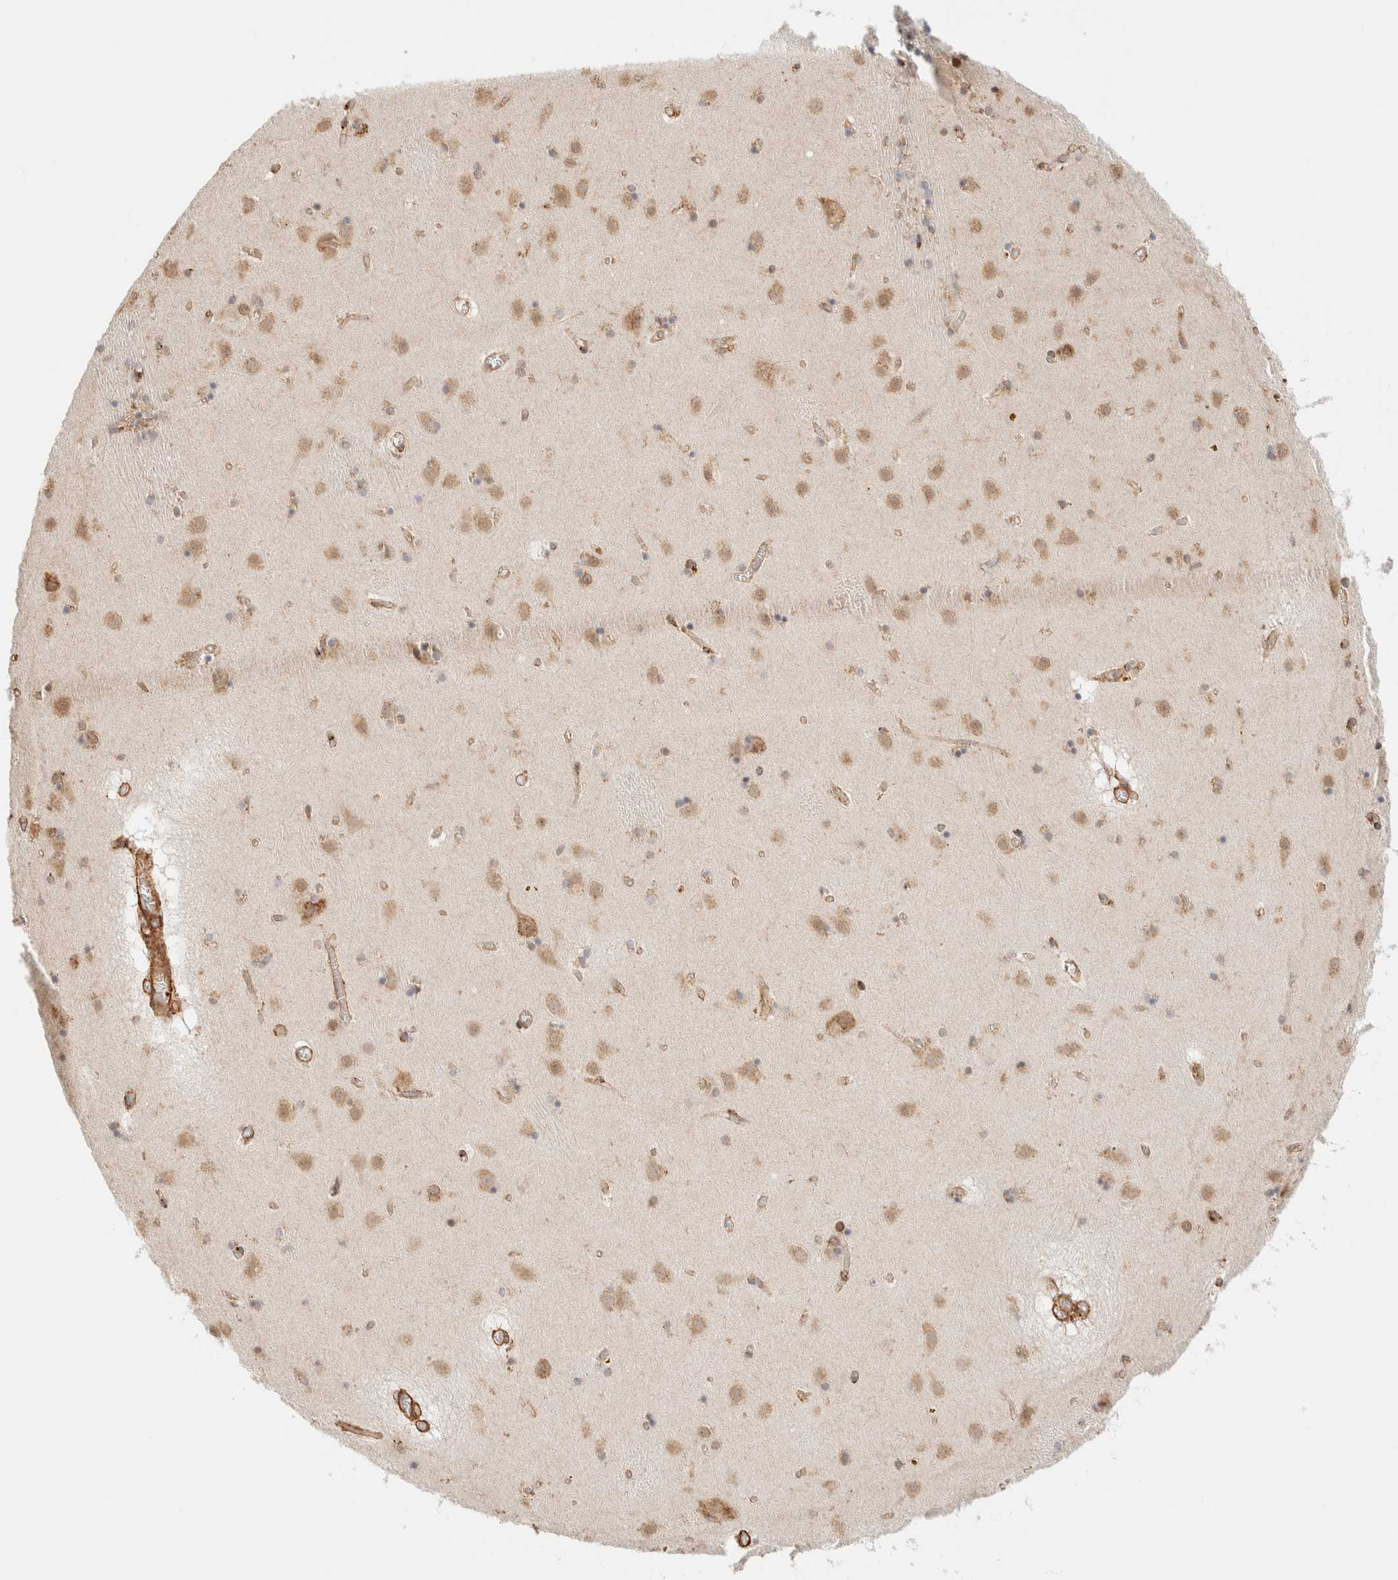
{"staining": {"intensity": "moderate", "quantity": "<25%", "location": "cytoplasmic/membranous"}, "tissue": "caudate", "cell_type": "Glial cells", "image_type": "normal", "snomed": [{"axis": "morphology", "description": "Normal tissue, NOS"}, {"axis": "topography", "description": "Lateral ventricle wall"}], "caption": "This is a histology image of immunohistochemistry (IHC) staining of unremarkable caudate, which shows moderate positivity in the cytoplasmic/membranous of glial cells.", "gene": "INTS1", "patient": {"sex": "male", "age": 70}}